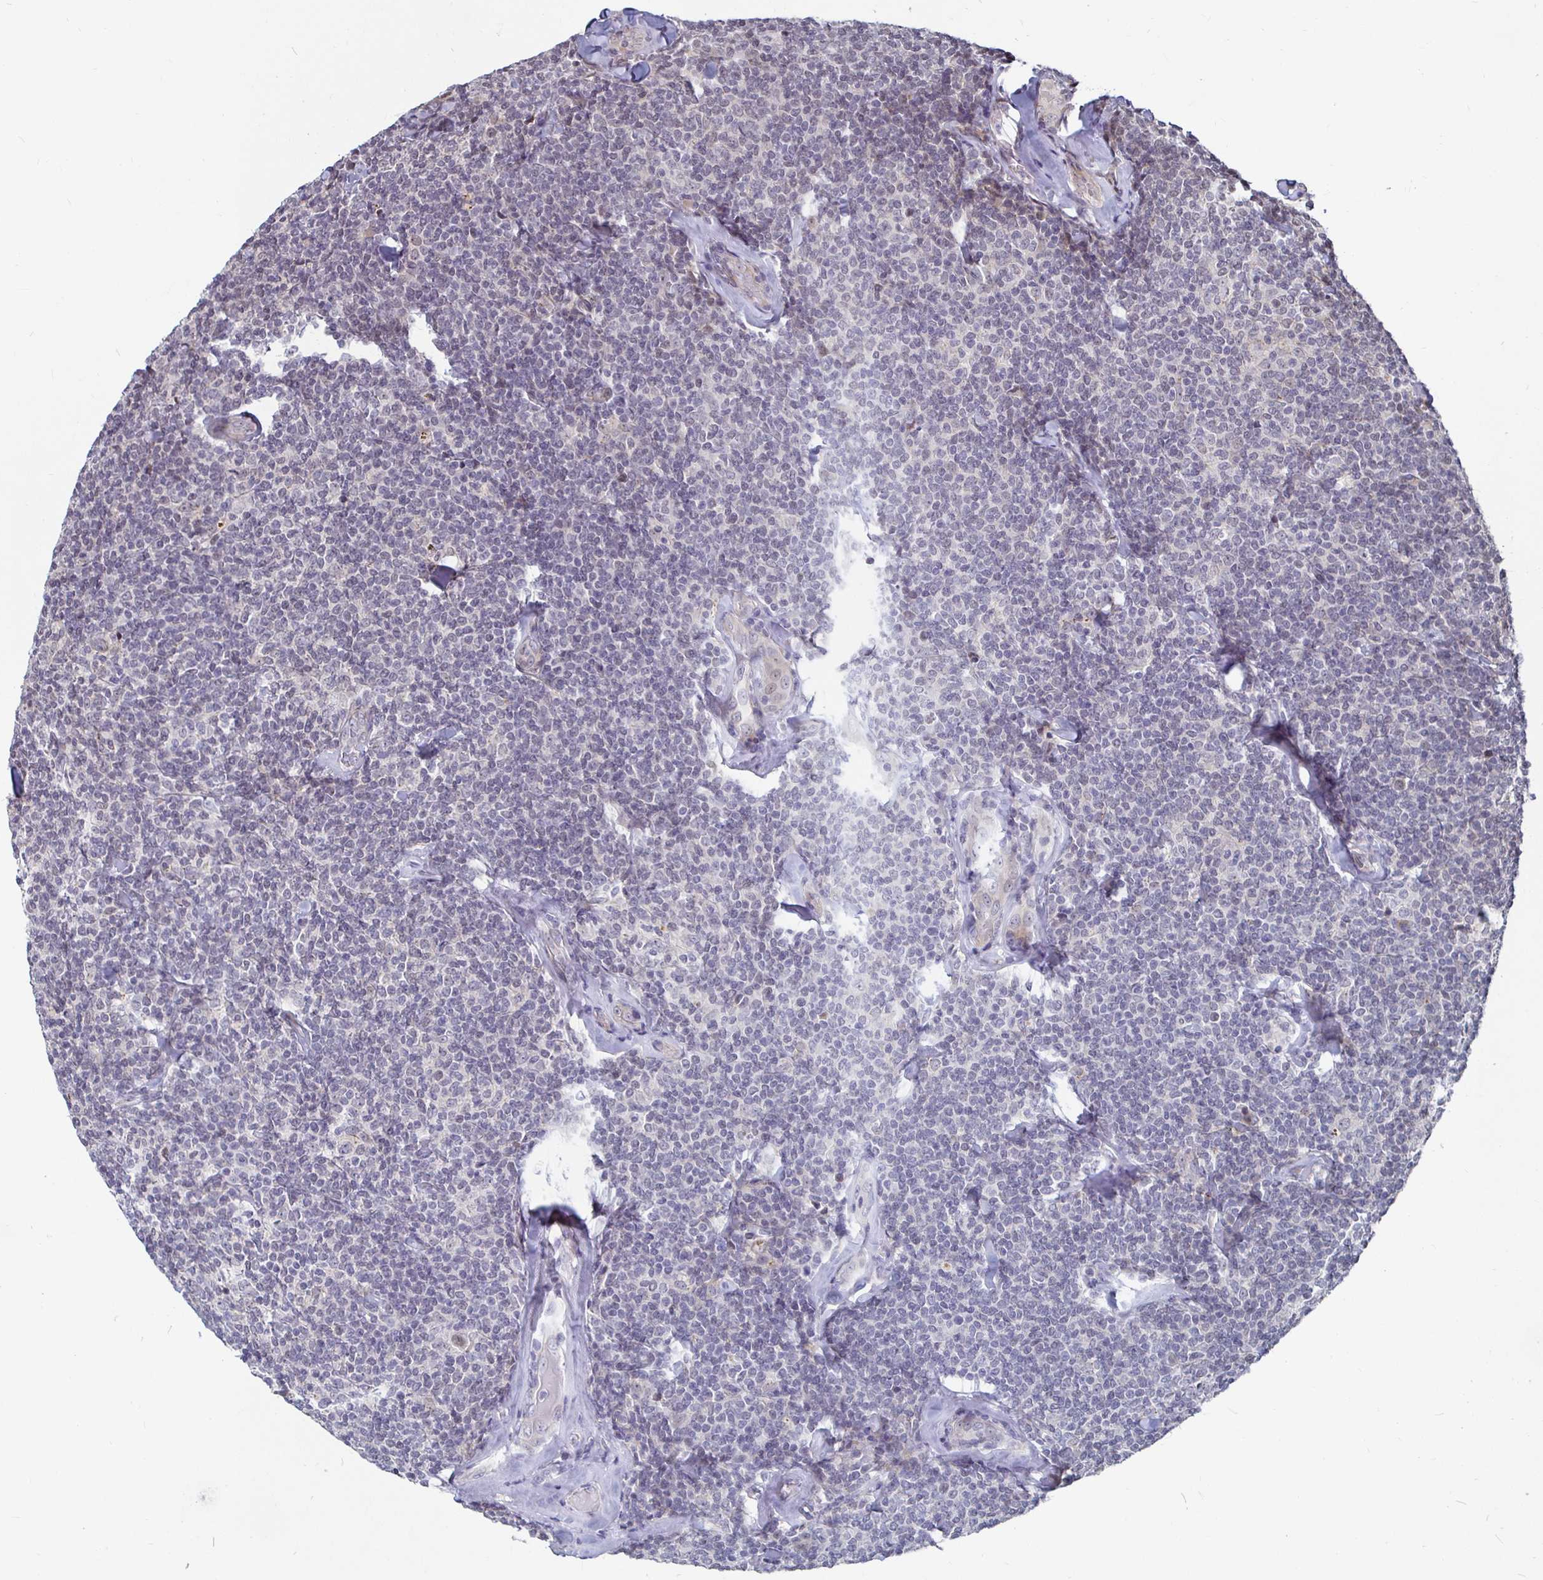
{"staining": {"intensity": "negative", "quantity": "none", "location": "none"}, "tissue": "lymphoma", "cell_type": "Tumor cells", "image_type": "cancer", "snomed": [{"axis": "morphology", "description": "Malignant lymphoma, non-Hodgkin's type, Low grade"}, {"axis": "topography", "description": "Lymph node"}], "caption": "Immunohistochemistry (IHC) photomicrograph of neoplastic tissue: lymphoma stained with DAB displays no significant protein positivity in tumor cells.", "gene": "CAPN11", "patient": {"sex": "female", "age": 56}}